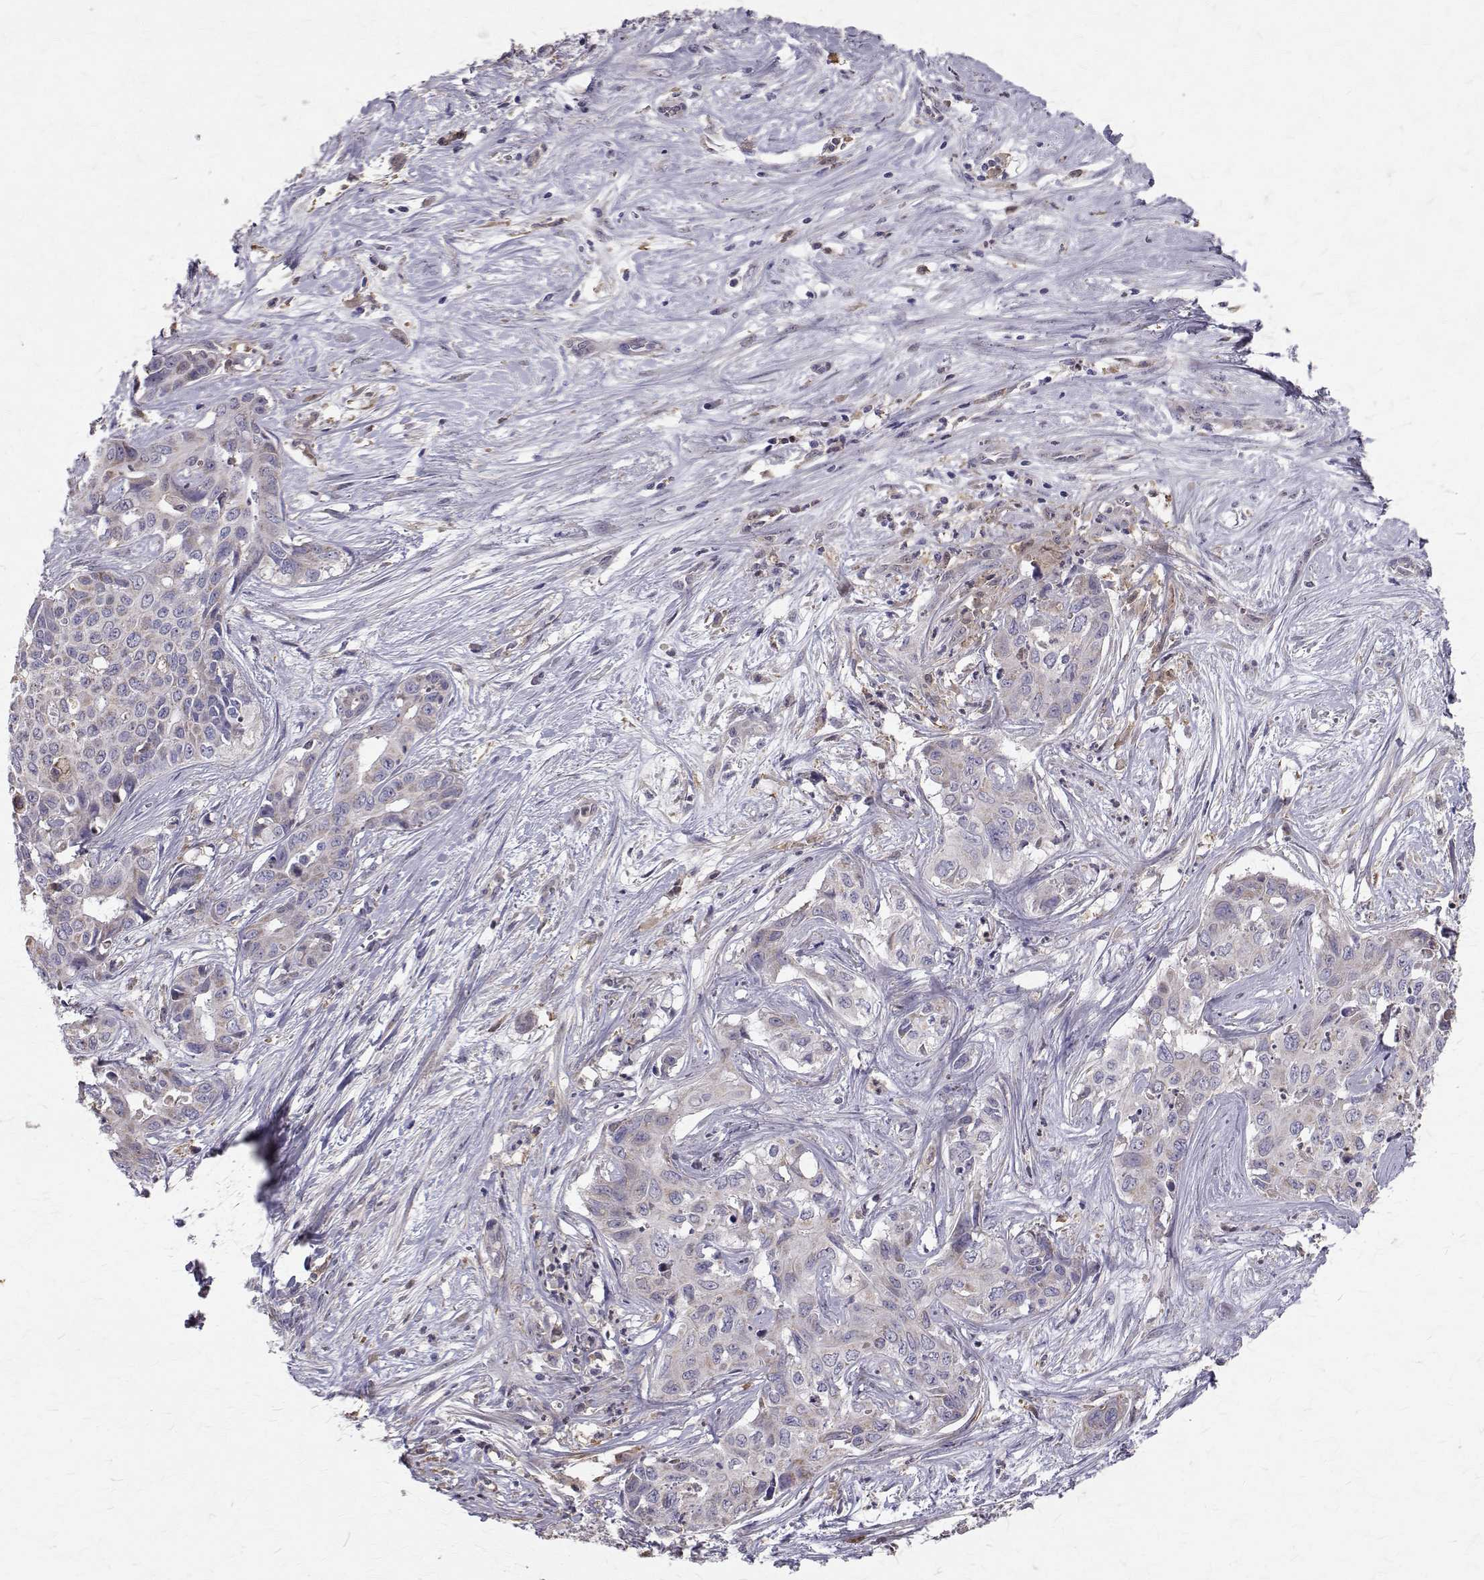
{"staining": {"intensity": "weak", "quantity": "<25%", "location": "cytoplasmic/membranous"}, "tissue": "liver cancer", "cell_type": "Tumor cells", "image_type": "cancer", "snomed": [{"axis": "morphology", "description": "Cholangiocarcinoma"}, {"axis": "topography", "description": "Liver"}], "caption": "Image shows no protein expression in tumor cells of liver cholangiocarcinoma tissue.", "gene": "CCDC89", "patient": {"sex": "female", "age": 65}}